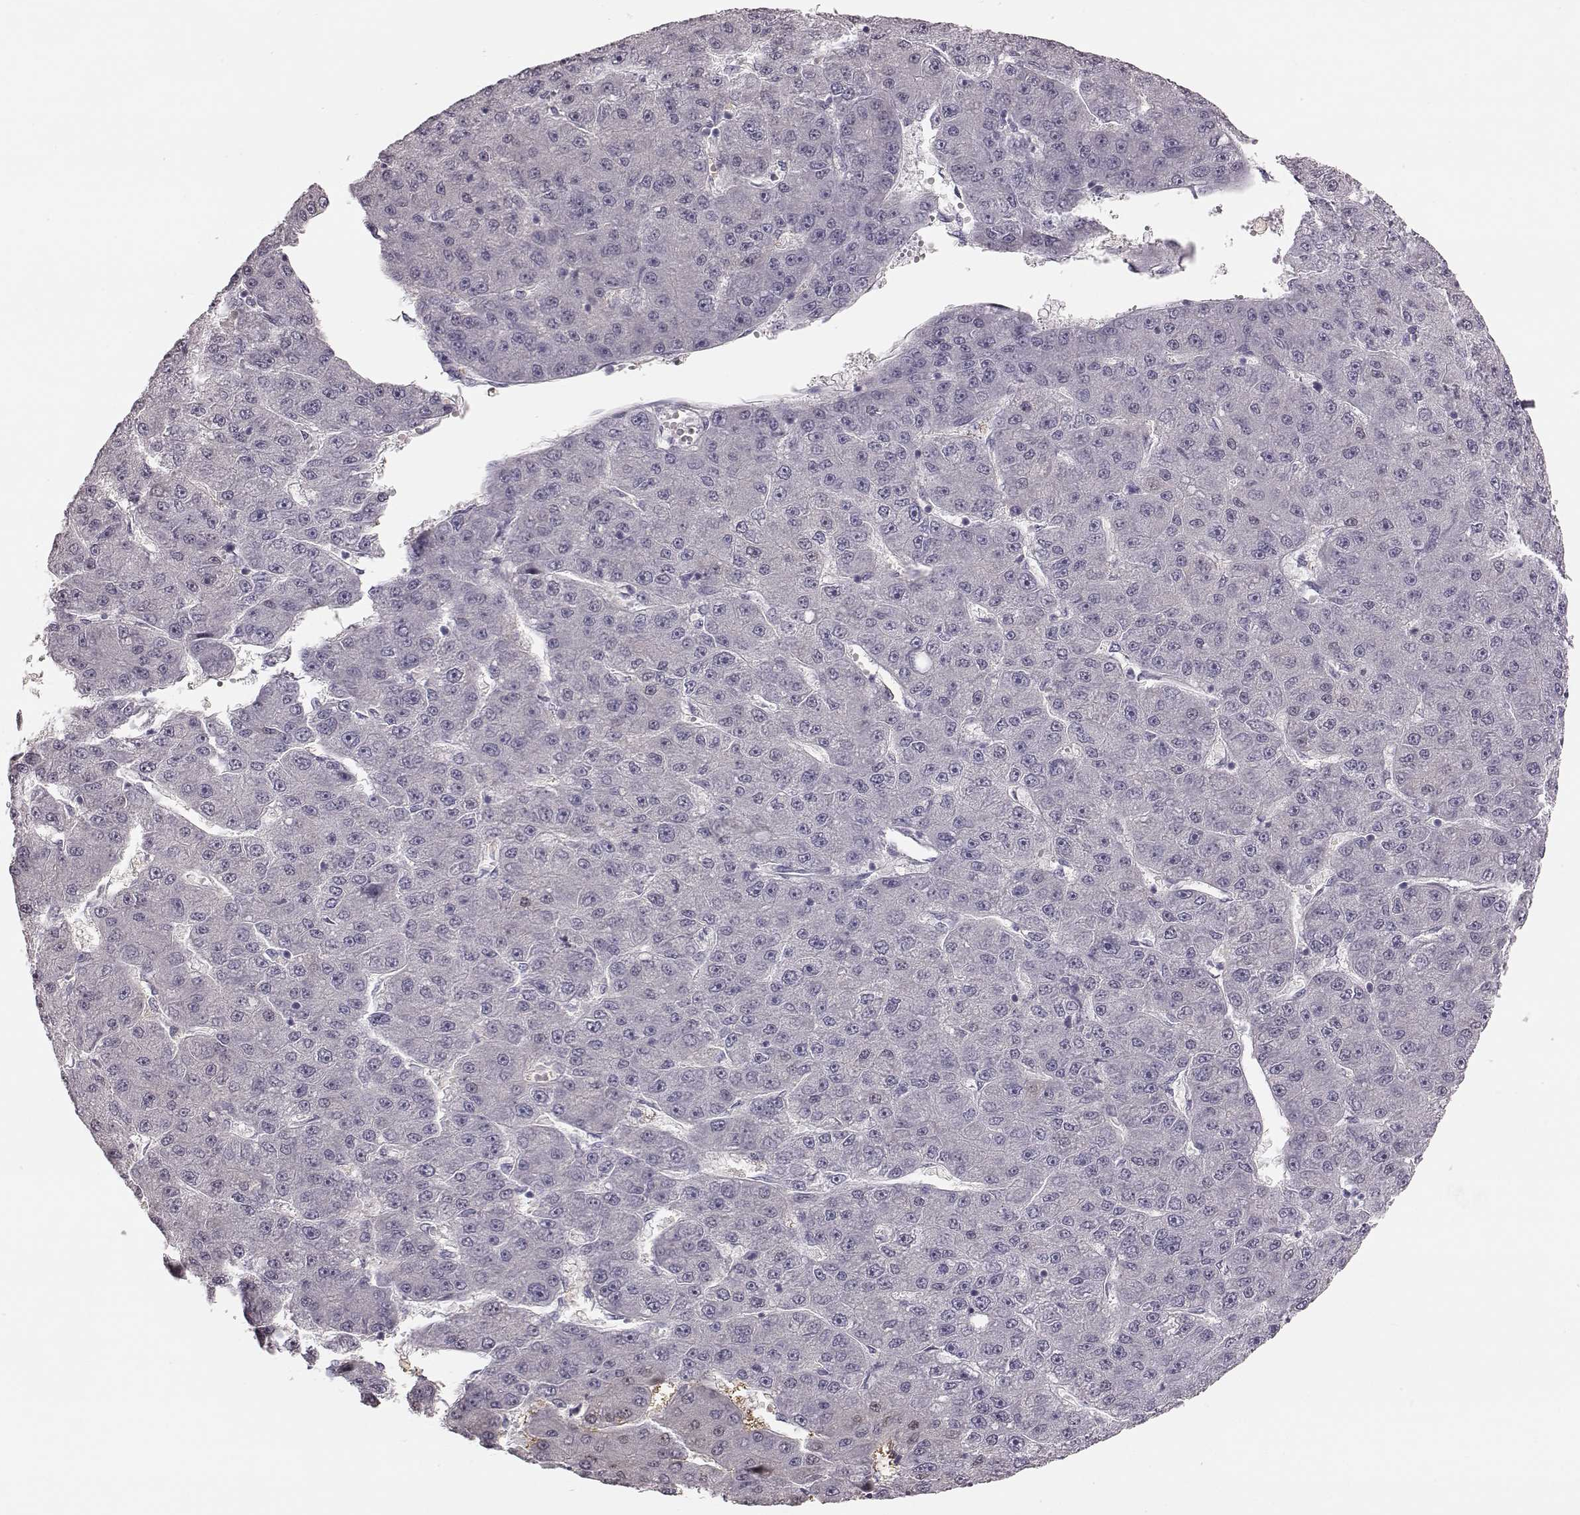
{"staining": {"intensity": "negative", "quantity": "none", "location": "none"}, "tissue": "liver cancer", "cell_type": "Tumor cells", "image_type": "cancer", "snomed": [{"axis": "morphology", "description": "Carcinoma, Hepatocellular, NOS"}, {"axis": "topography", "description": "Liver"}], "caption": "Protein analysis of hepatocellular carcinoma (liver) shows no significant staining in tumor cells. Brightfield microscopy of immunohistochemistry (IHC) stained with DAB (3,3'-diaminobenzidine) (brown) and hematoxylin (blue), captured at high magnification.", "gene": "ZNF433", "patient": {"sex": "male", "age": 67}}